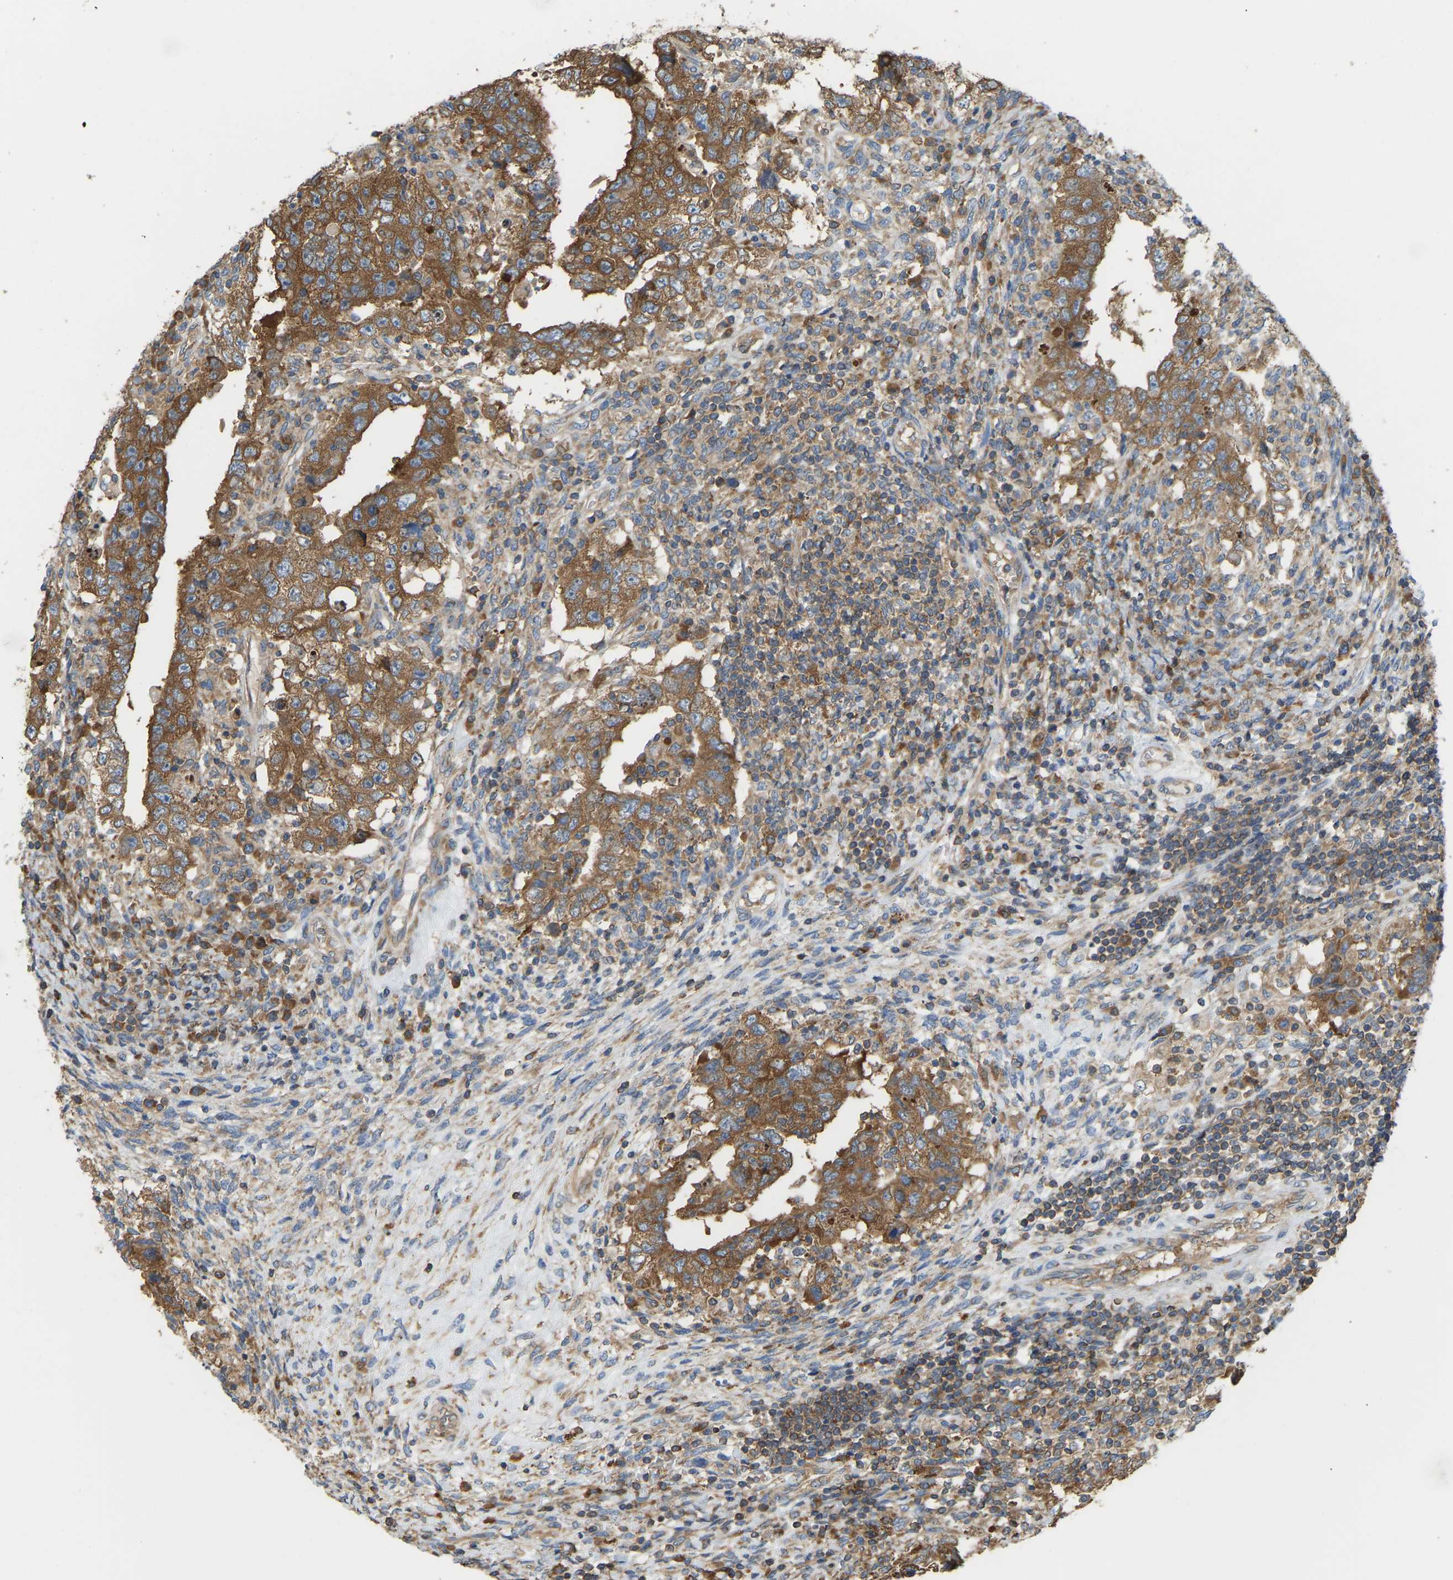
{"staining": {"intensity": "strong", "quantity": ">75%", "location": "cytoplasmic/membranous"}, "tissue": "testis cancer", "cell_type": "Tumor cells", "image_type": "cancer", "snomed": [{"axis": "morphology", "description": "Carcinoma, Embryonal, NOS"}, {"axis": "topography", "description": "Testis"}], "caption": "The histopathology image demonstrates staining of testis cancer, revealing strong cytoplasmic/membranous protein expression (brown color) within tumor cells.", "gene": "RPS6KB2", "patient": {"sex": "male", "age": 26}}